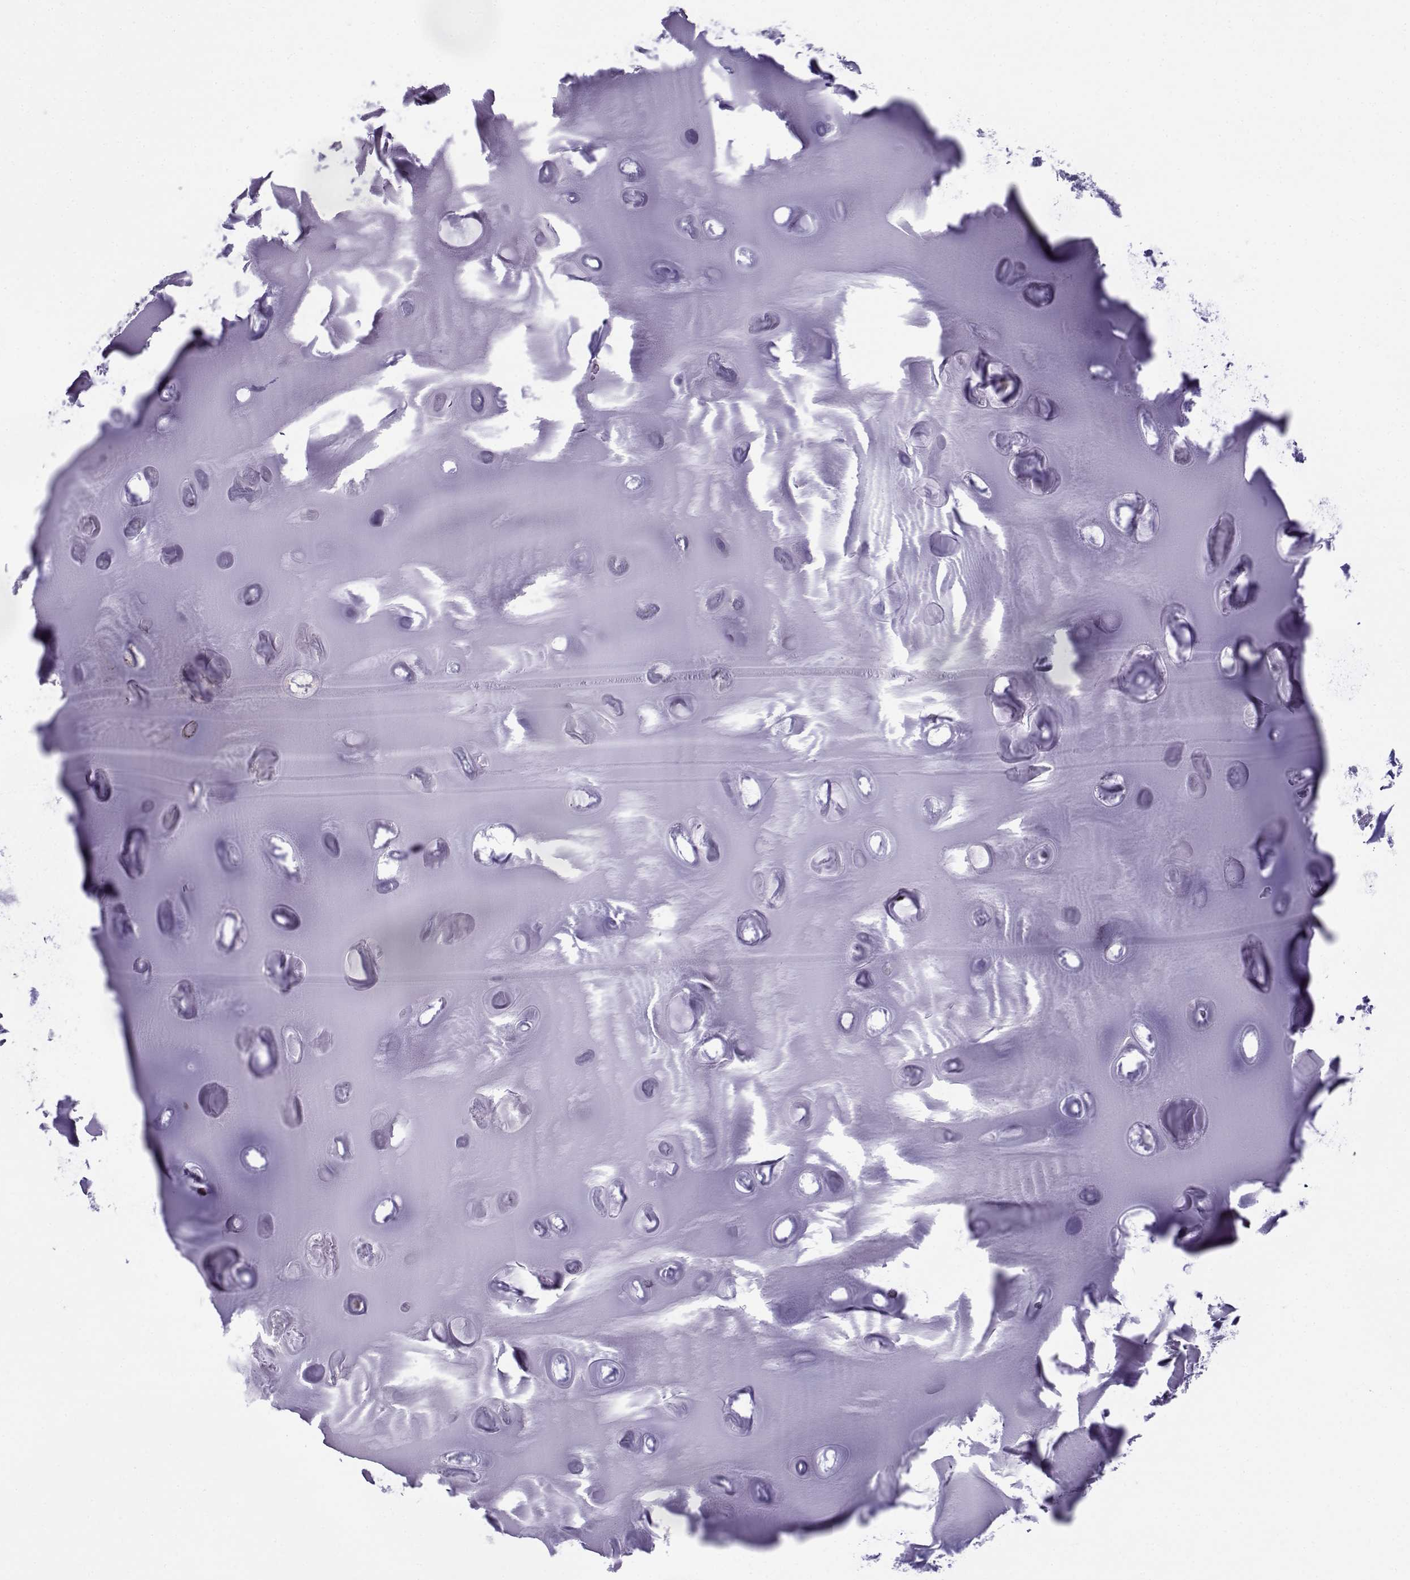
{"staining": {"intensity": "negative", "quantity": "none", "location": "none"}, "tissue": "soft tissue", "cell_type": "Chondrocytes", "image_type": "normal", "snomed": [{"axis": "morphology", "description": "Normal tissue, NOS"}, {"axis": "morphology", "description": "Squamous cell carcinoma, NOS"}, {"axis": "topography", "description": "Cartilage tissue"}, {"axis": "topography", "description": "Lung"}], "caption": "Chondrocytes show no significant positivity in benign soft tissue. (Immunohistochemistry (ihc), brightfield microscopy, high magnification).", "gene": "PAIP1", "patient": {"sex": "male", "age": 66}}